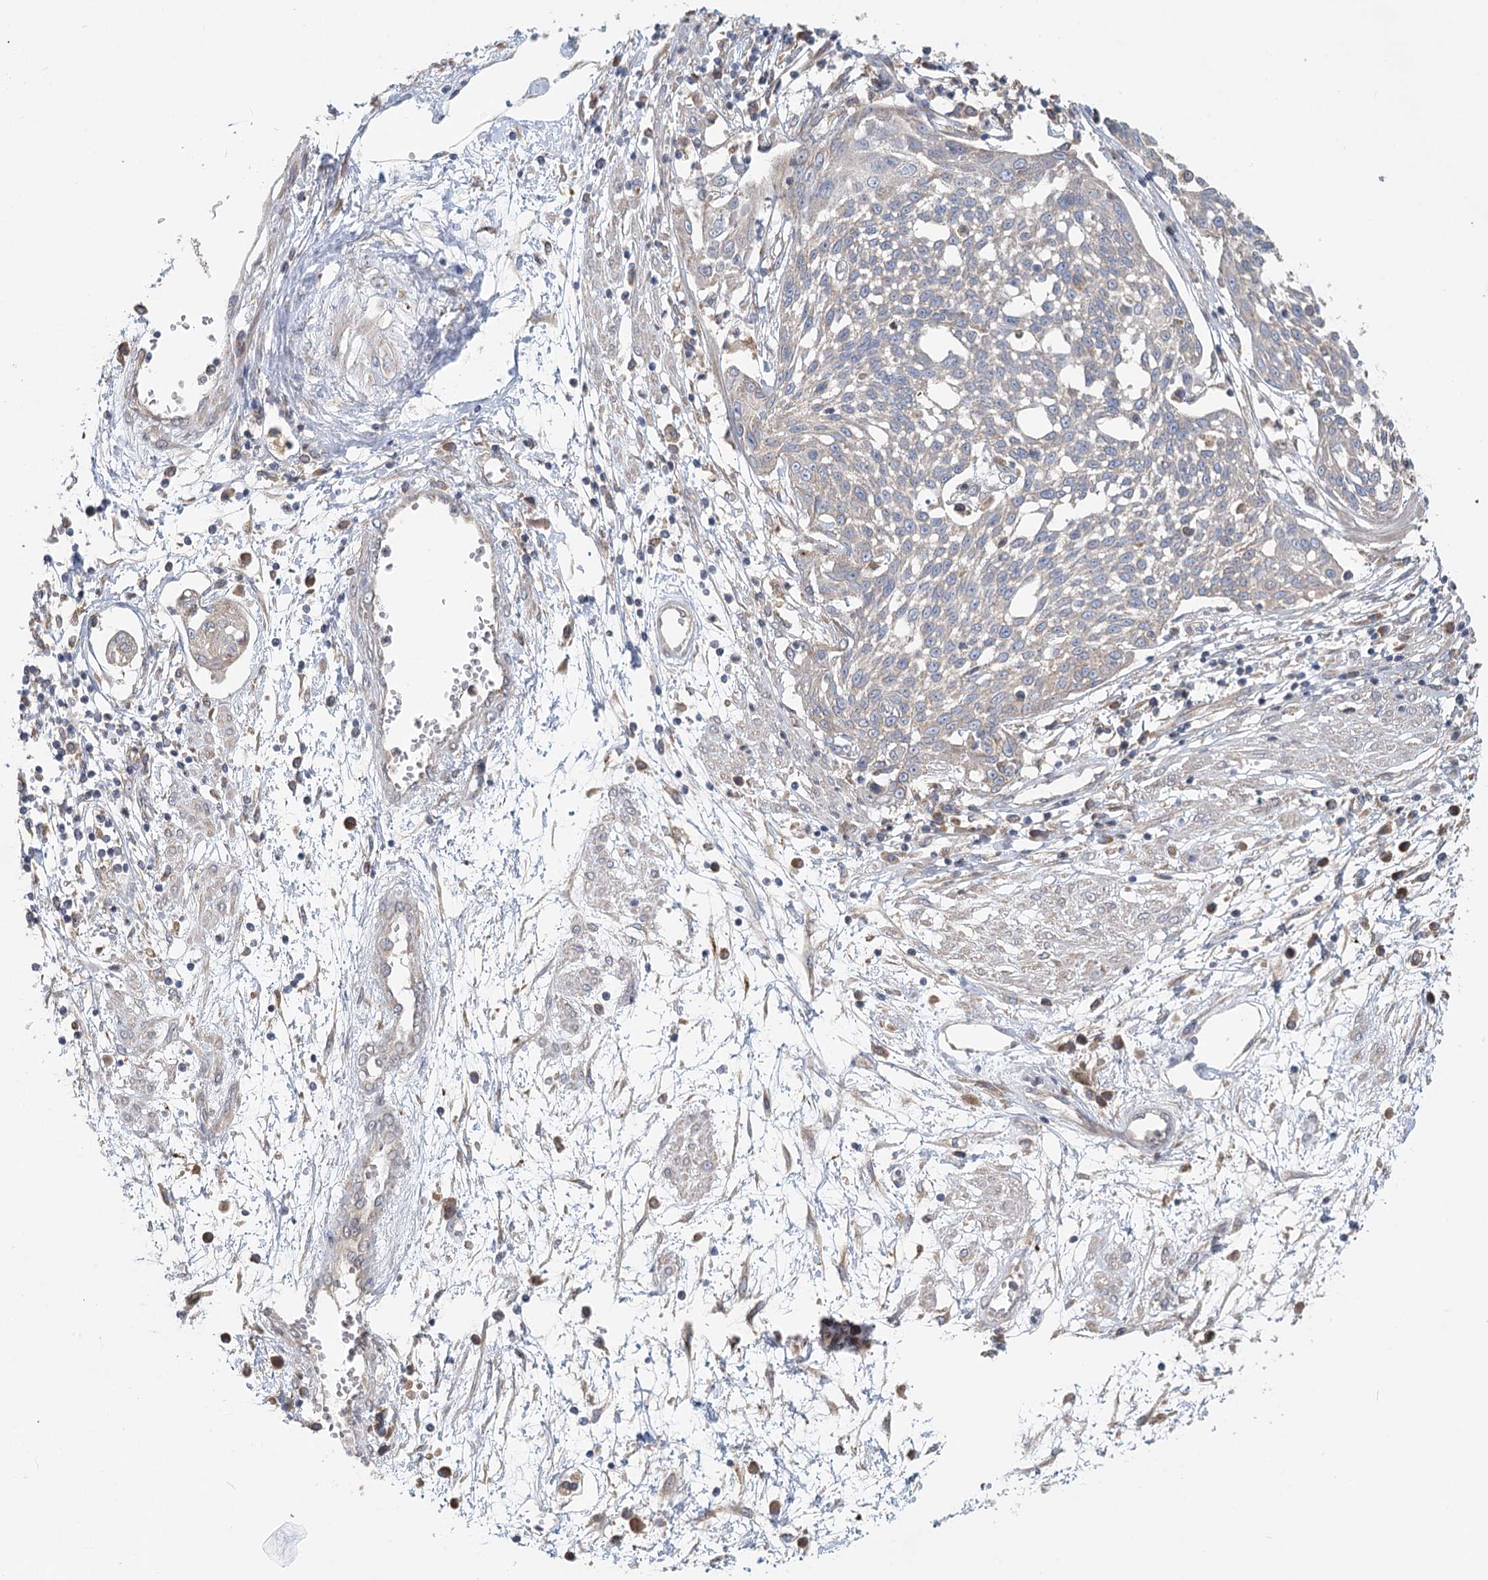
{"staining": {"intensity": "negative", "quantity": "none", "location": "none"}, "tissue": "cervical cancer", "cell_type": "Tumor cells", "image_type": "cancer", "snomed": [{"axis": "morphology", "description": "Squamous cell carcinoma, NOS"}, {"axis": "topography", "description": "Cervix"}], "caption": "Cervical cancer was stained to show a protein in brown. There is no significant staining in tumor cells. (DAB (3,3'-diaminobenzidine) IHC with hematoxylin counter stain).", "gene": "PAIP2", "patient": {"sex": "female", "age": 34}}